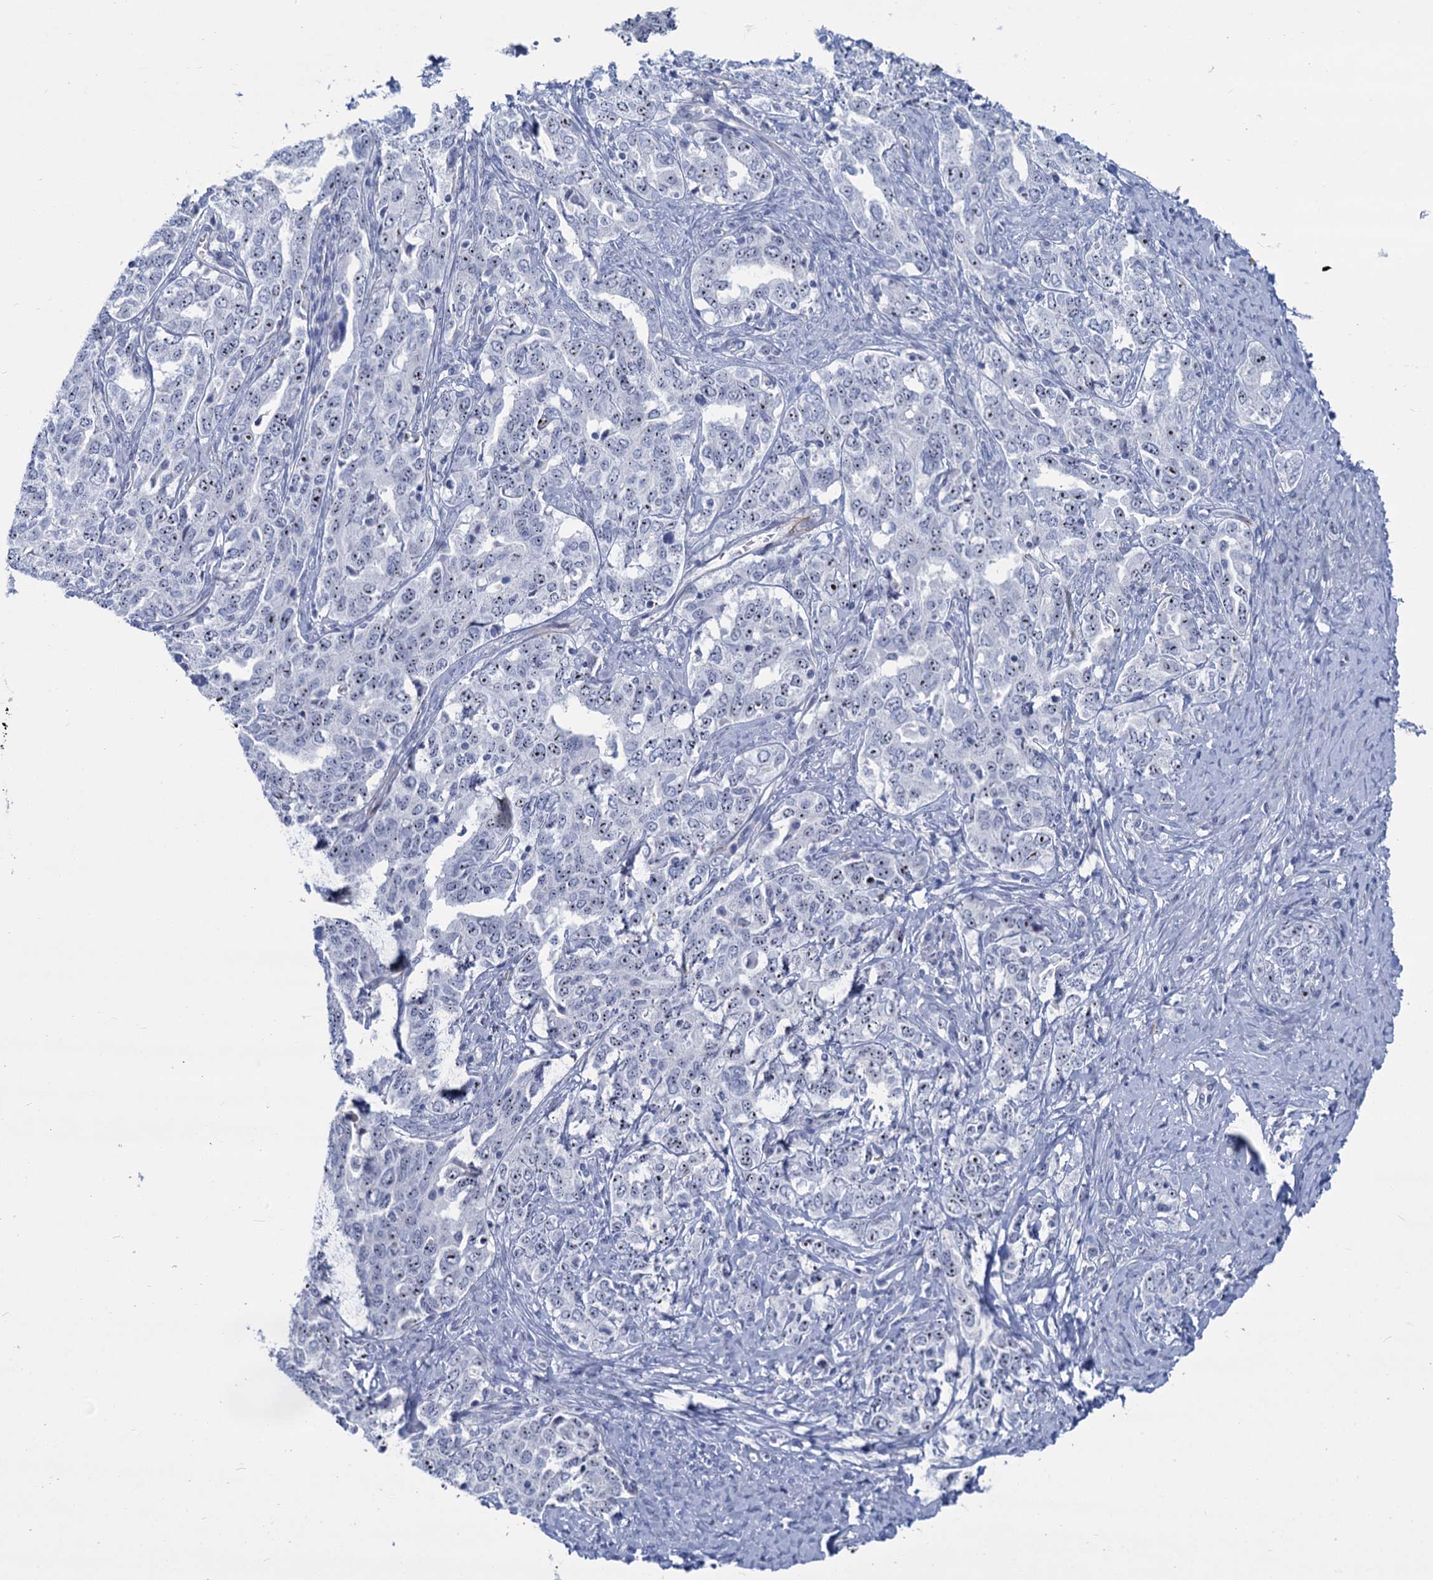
{"staining": {"intensity": "moderate", "quantity": "<25%", "location": "nuclear"}, "tissue": "ovarian cancer", "cell_type": "Tumor cells", "image_type": "cancer", "snomed": [{"axis": "morphology", "description": "Carcinoma, endometroid"}, {"axis": "topography", "description": "Ovary"}], "caption": "Immunohistochemical staining of ovarian endometroid carcinoma shows low levels of moderate nuclear positivity in approximately <25% of tumor cells.", "gene": "SH3TC2", "patient": {"sex": "female", "age": 62}}